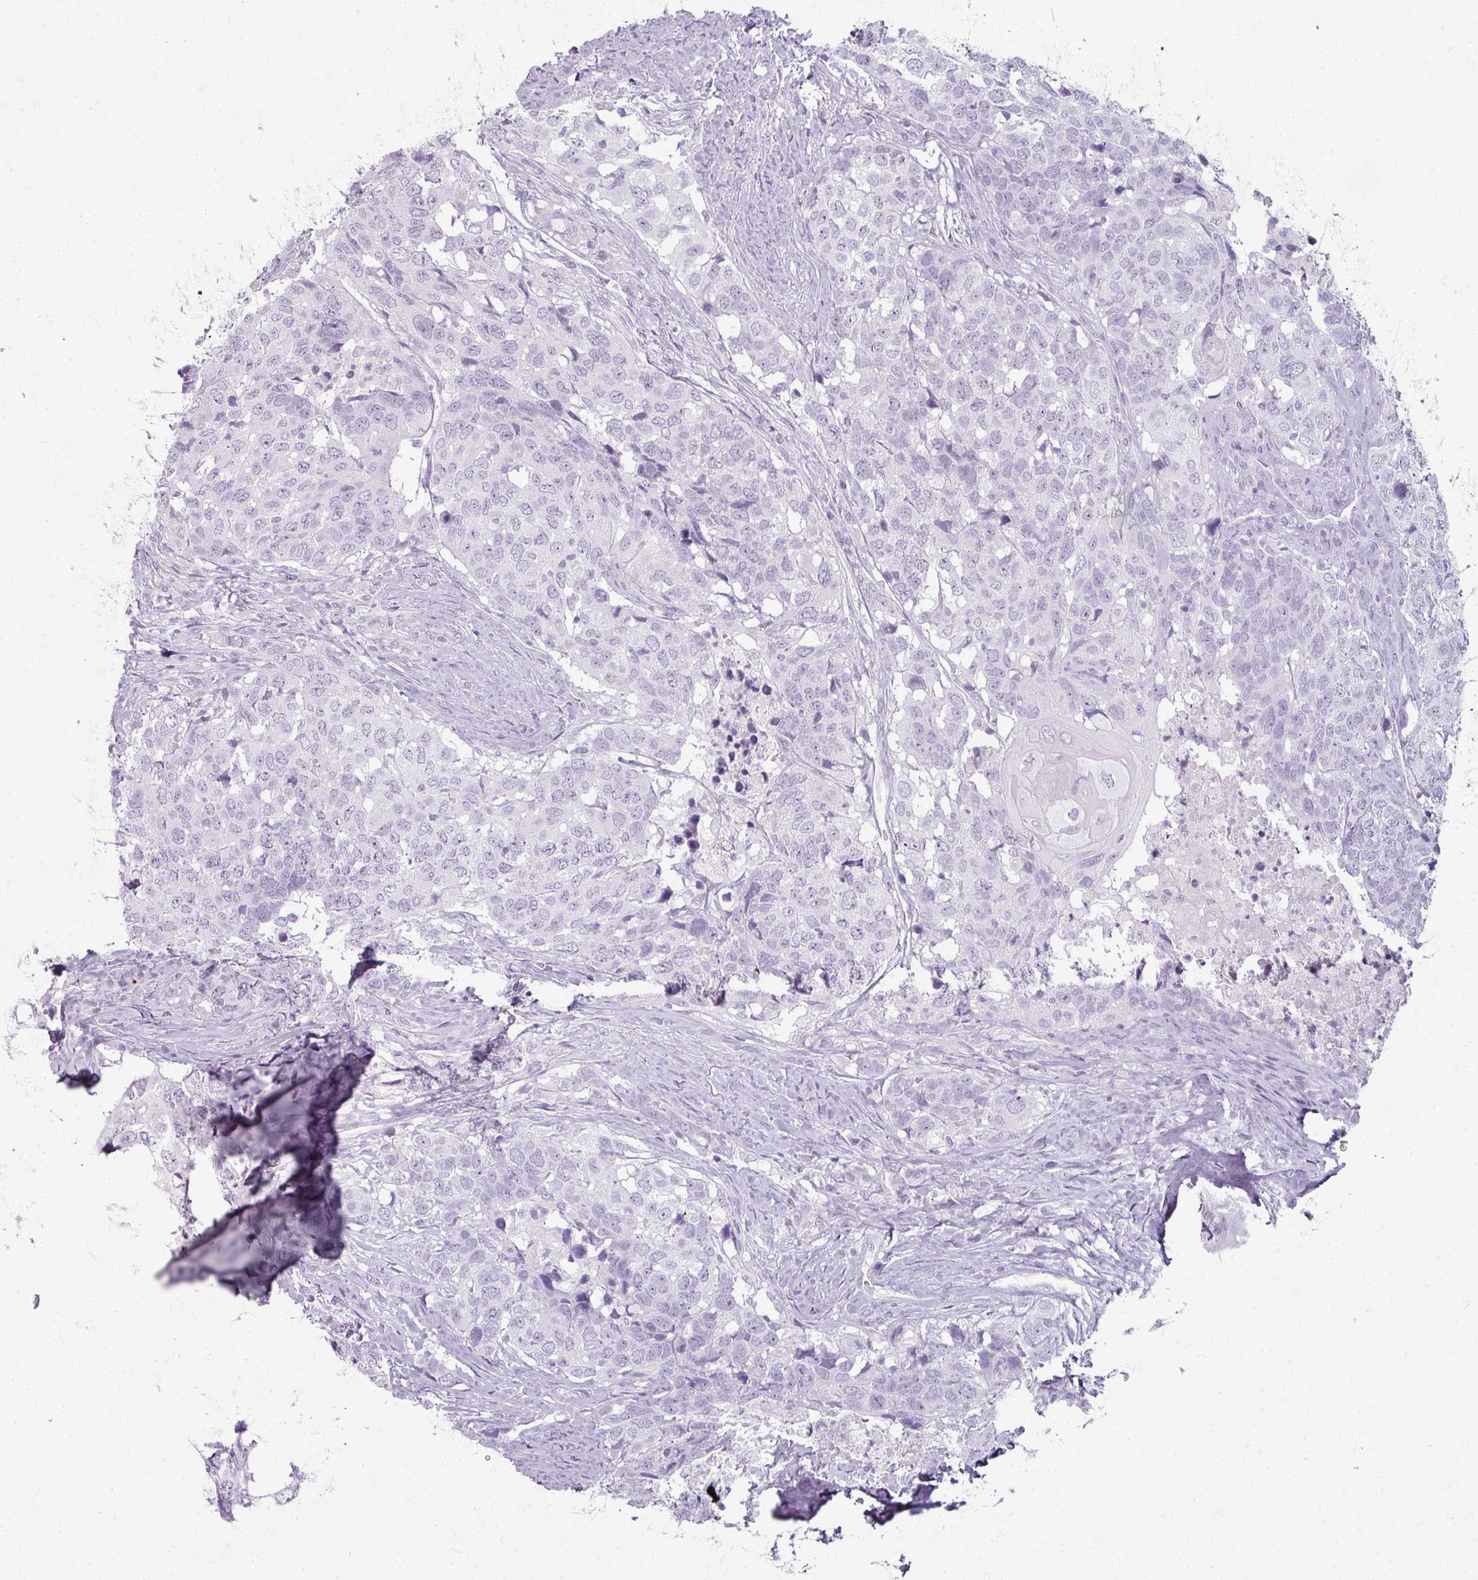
{"staining": {"intensity": "negative", "quantity": "none", "location": "none"}, "tissue": "head and neck cancer", "cell_type": "Tumor cells", "image_type": "cancer", "snomed": [{"axis": "morphology", "description": "Normal tissue, NOS"}, {"axis": "morphology", "description": "Squamous cell carcinoma, NOS"}, {"axis": "topography", "description": "Skeletal muscle"}, {"axis": "topography", "description": "Vascular tissue"}, {"axis": "topography", "description": "Peripheral nerve tissue"}, {"axis": "topography", "description": "Head-Neck"}], "caption": "IHC micrograph of neoplastic tissue: human head and neck cancer stained with DAB displays no significant protein positivity in tumor cells.", "gene": "RFPL2", "patient": {"sex": "male", "age": 66}}